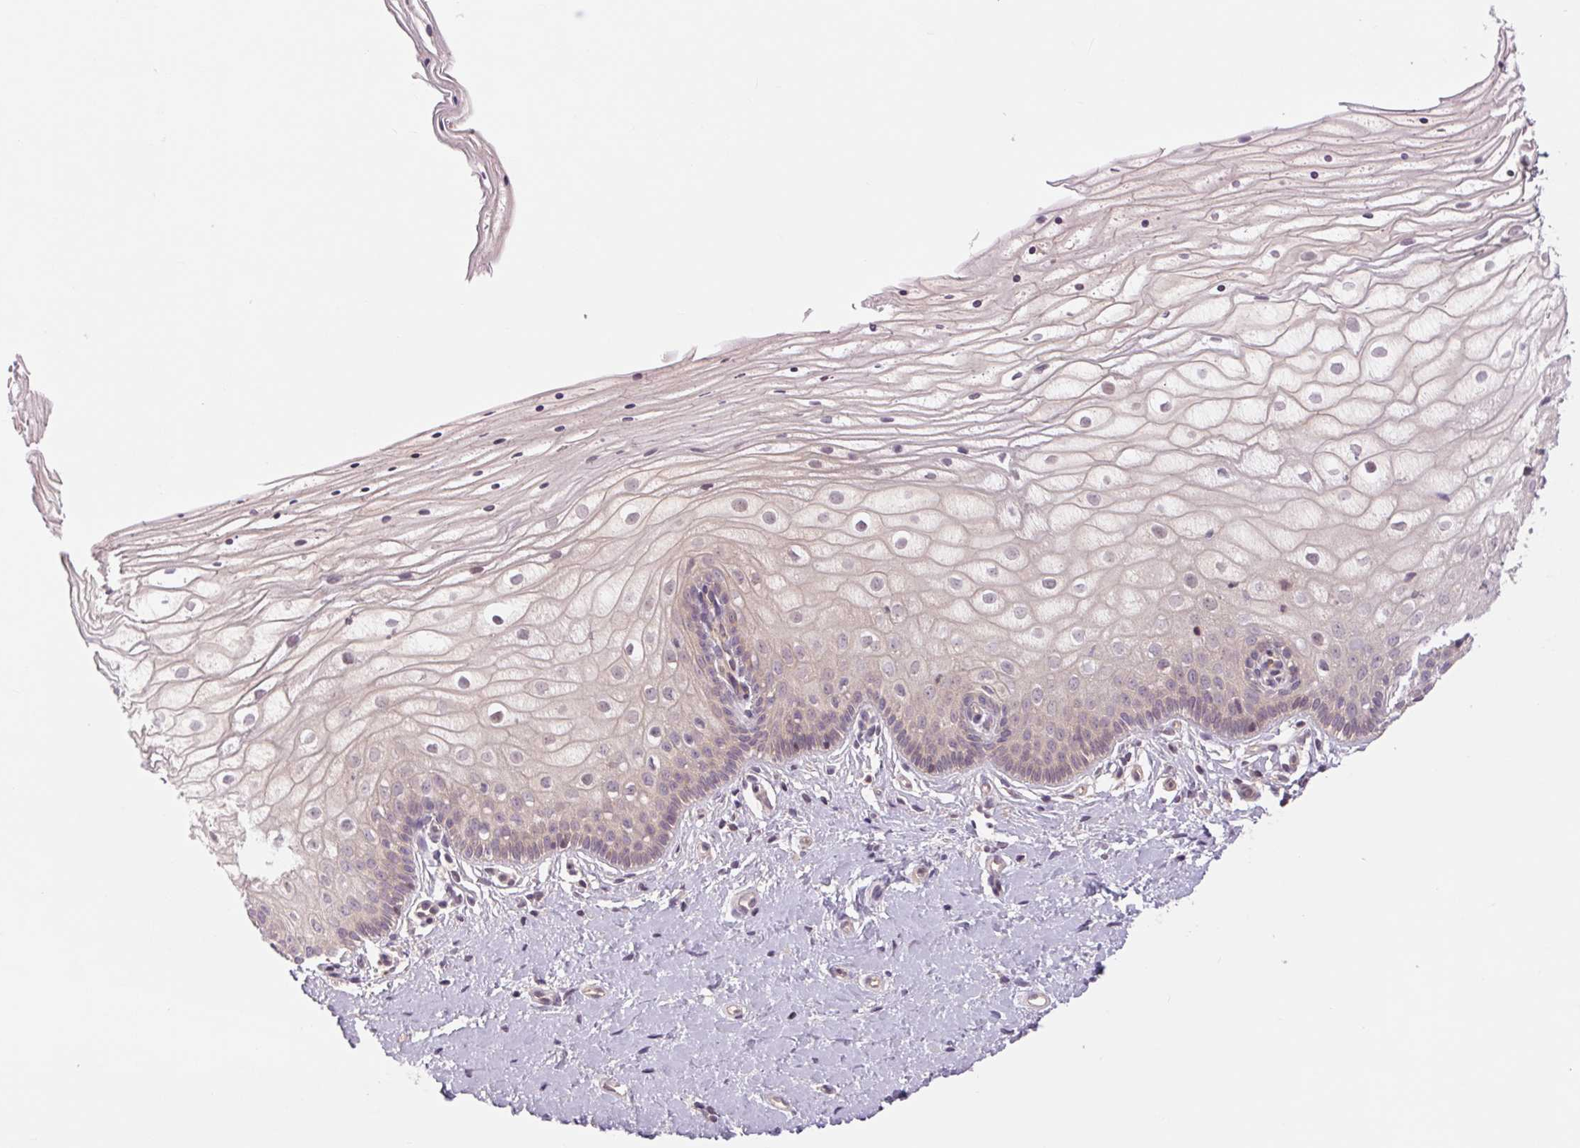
{"staining": {"intensity": "negative", "quantity": "none", "location": "none"}, "tissue": "vagina", "cell_type": "Squamous epithelial cells", "image_type": "normal", "snomed": [{"axis": "morphology", "description": "Normal tissue, NOS"}, {"axis": "topography", "description": "Vagina"}], "caption": "IHC photomicrograph of normal vagina: human vagina stained with DAB (3,3'-diaminobenzidine) exhibits no significant protein expression in squamous epithelial cells. (Brightfield microscopy of DAB immunohistochemistry (IHC) at high magnification).", "gene": "SH3RF2", "patient": {"sex": "female", "age": 39}}